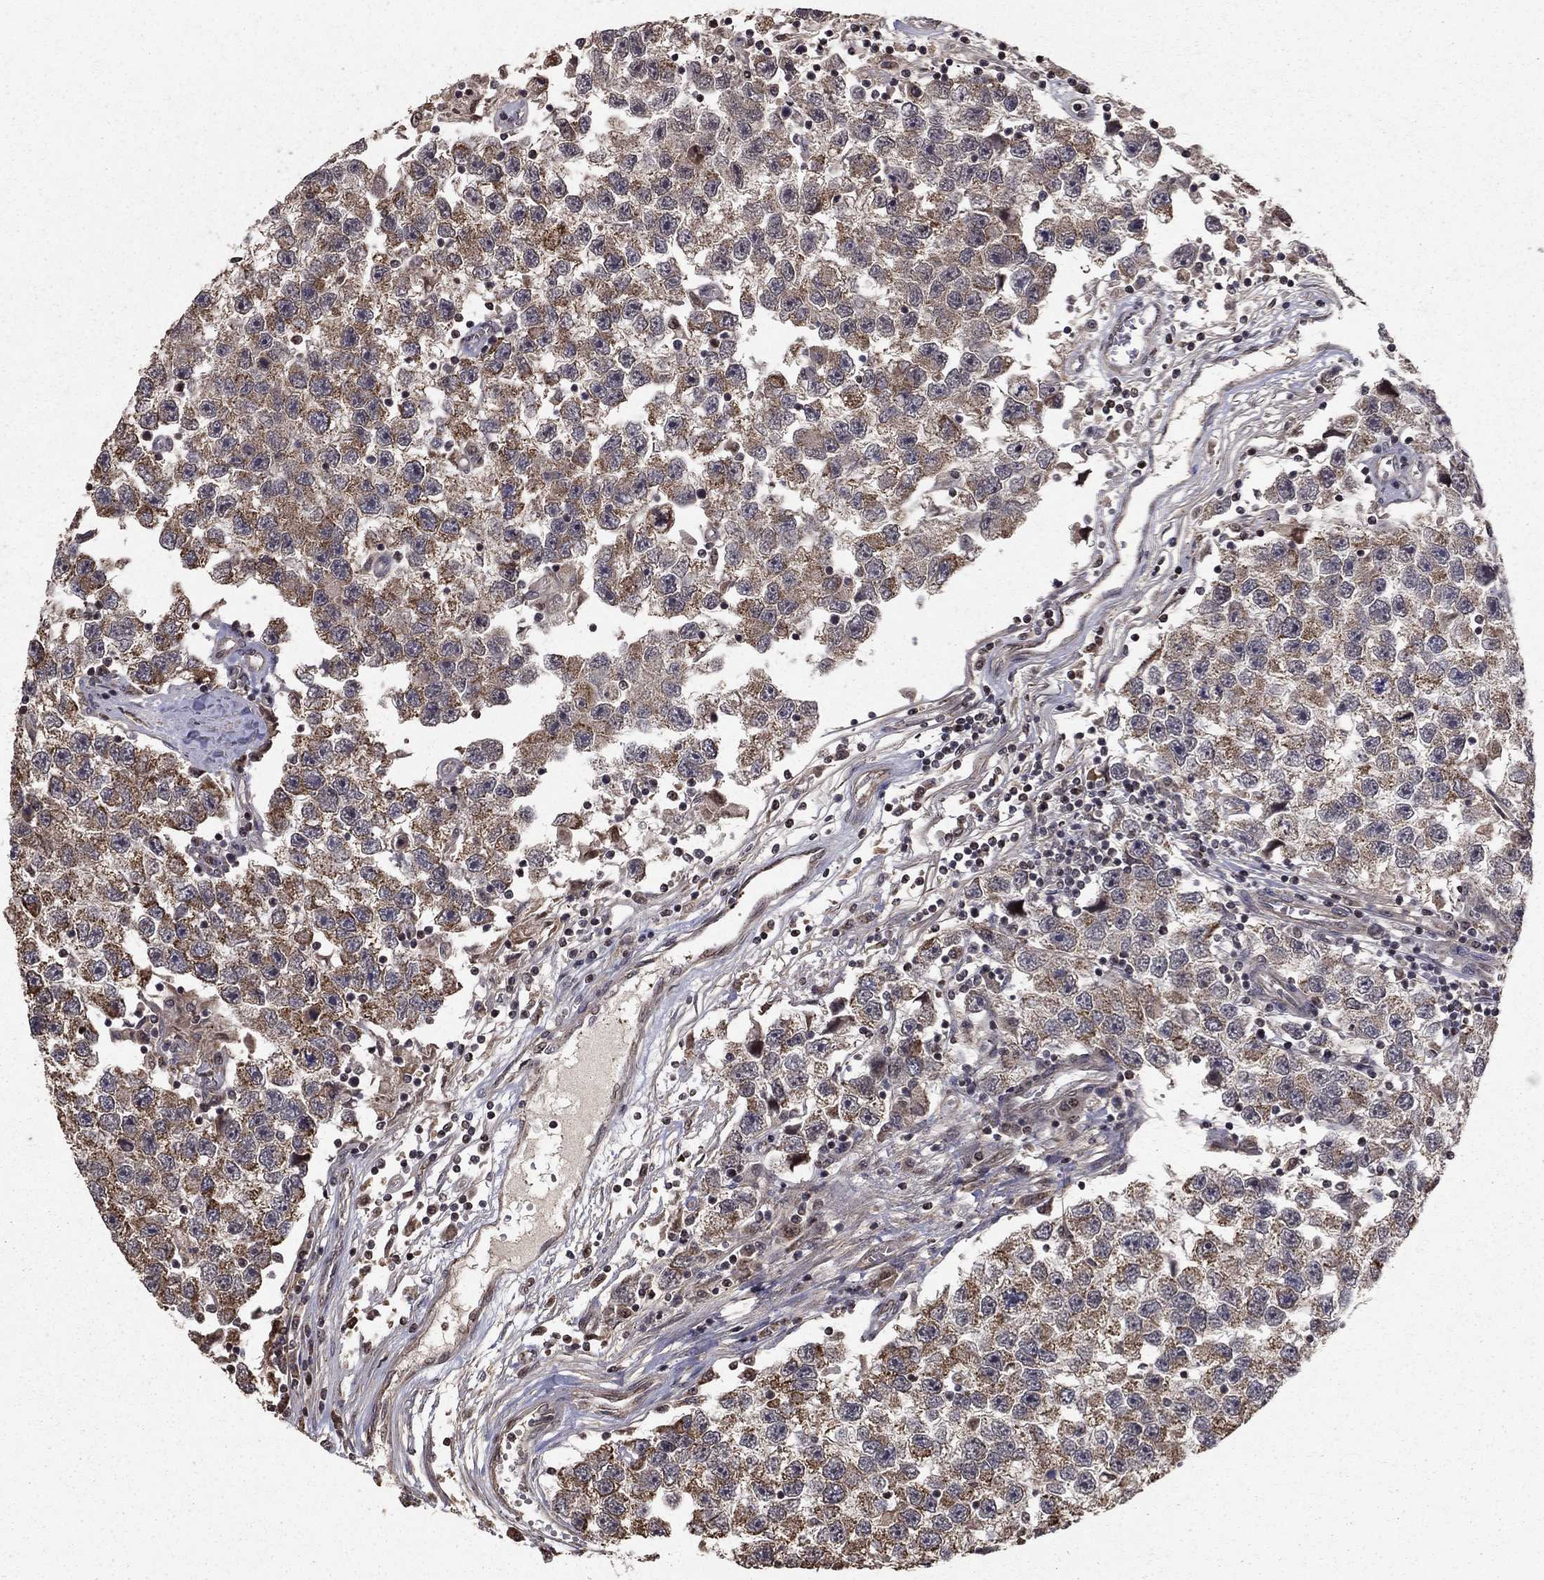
{"staining": {"intensity": "moderate", "quantity": ">75%", "location": "cytoplasmic/membranous"}, "tissue": "testis cancer", "cell_type": "Tumor cells", "image_type": "cancer", "snomed": [{"axis": "morphology", "description": "Seminoma, NOS"}, {"axis": "topography", "description": "Testis"}], "caption": "Brown immunohistochemical staining in human seminoma (testis) reveals moderate cytoplasmic/membranous staining in approximately >75% of tumor cells.", "gene": "ACOT13", "patient": {"sex": "male", "age": 26}}